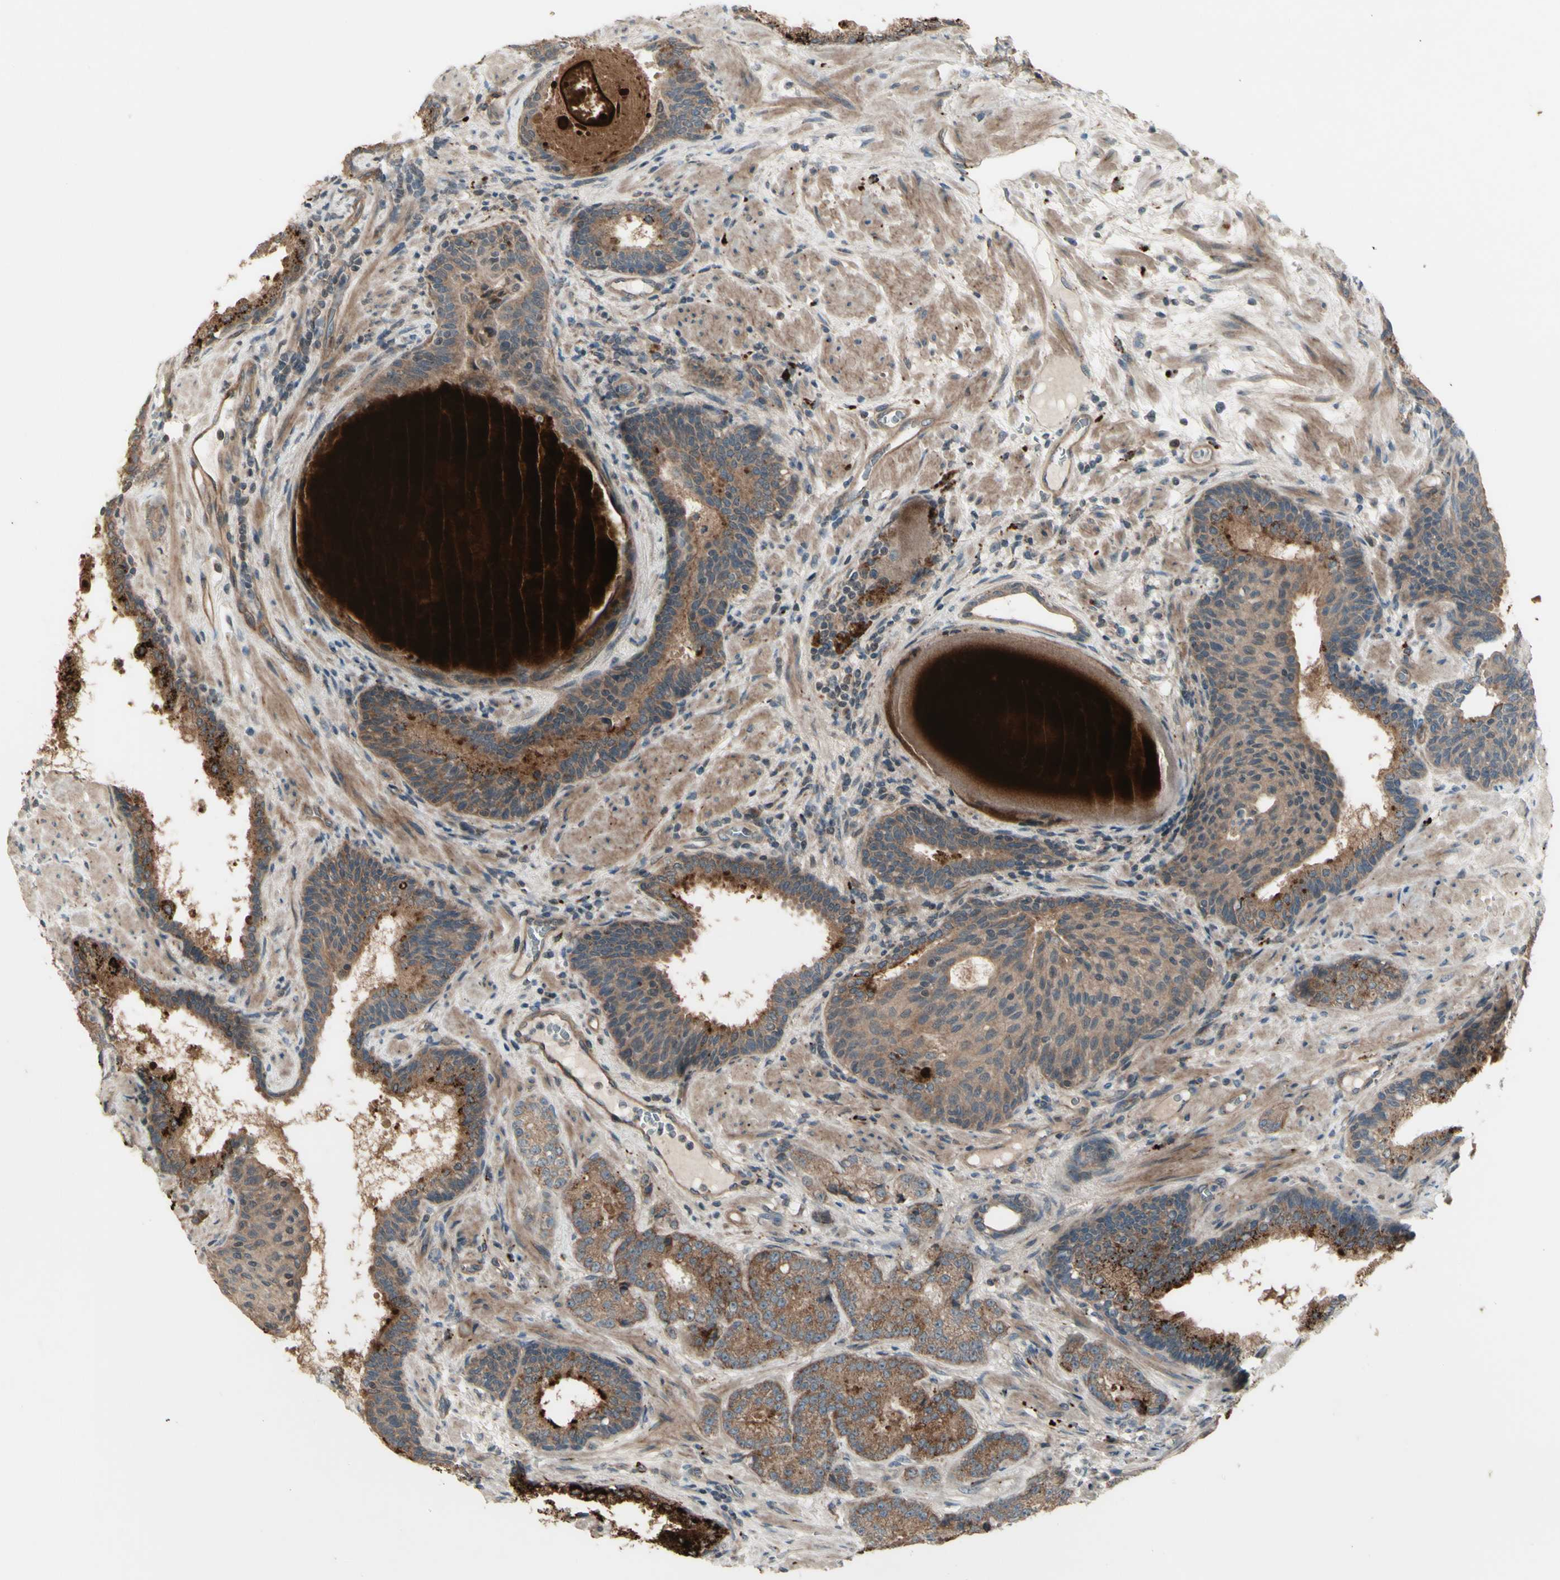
{"staining": {"intensity": "moderate", "quantity": ">75%", "location": "cytoplasmic/membranous"}, "tissue": "prostate cancer", "cell_type": "Tumor cells", "image_type": "cancer", "snomed": [{"axis": "morphology", "description": "Adenocarcinoma, High grade"}, {"axis": "topography", "description": "Prostate"}], "caption": "Immunohistochemical staining of human prostate high-grade adenocarcinoma shows medium levels of moderate cytoplasmic/membranous staining in about >75% of tumor cells.", "gene": "OSTM1", "patient": {"sex": "male", "age": 61}}